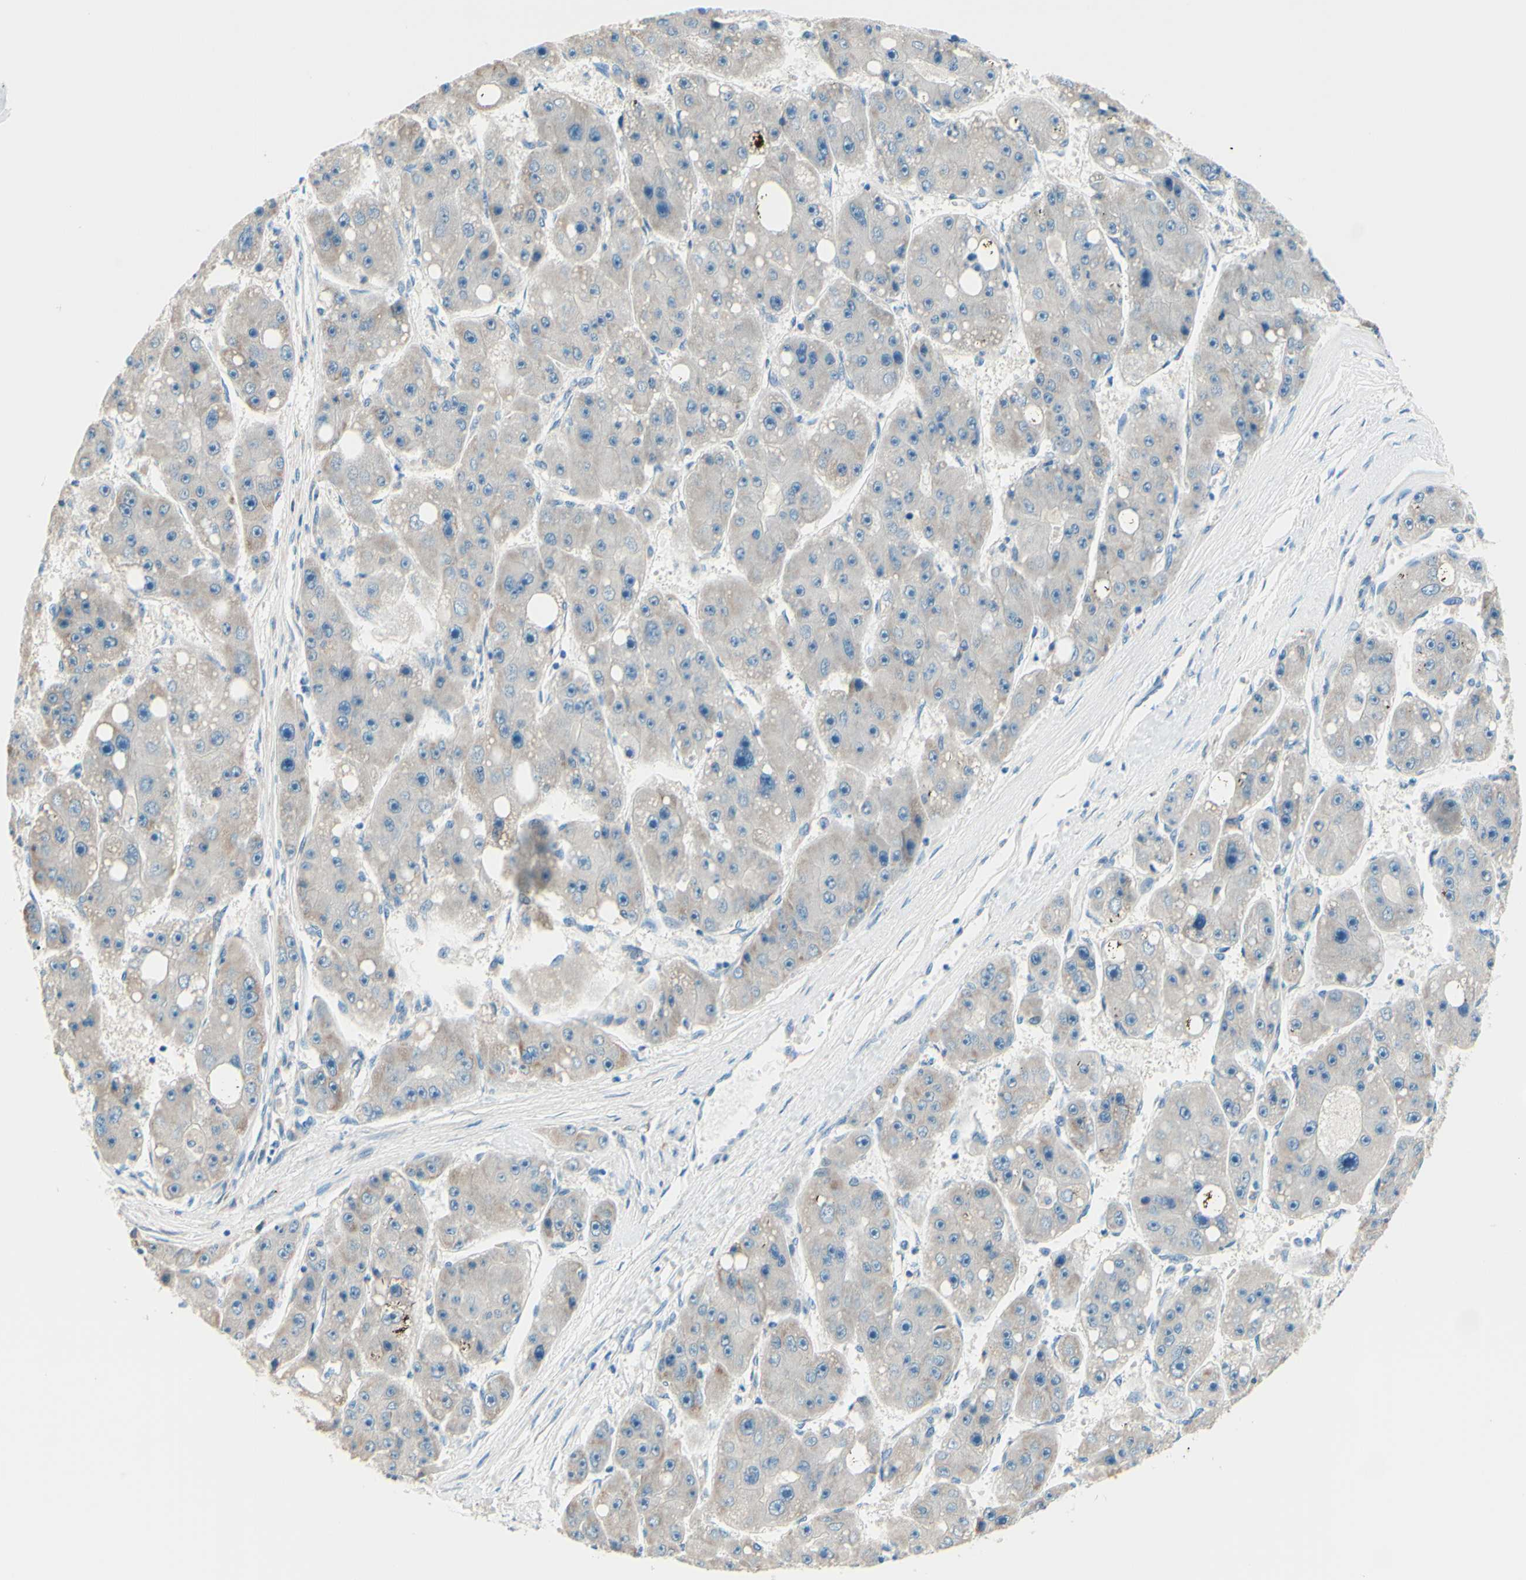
{"staining": {"intensity": "weak", "quantity": "25%-75%", "location": "cytoplasmic/membranous"}, "tissue": "liver cancer", "cell_type": "Tumor cells", "image_type": "cancer", "snomed": [{"axis": "morphology", "description": "Carcinoma, Hepatocellular, NOS"}, {"axis": "topography", "description": "Liver"}], "caption": "High-magnification brightfield microscopy of liver hepatocellular carcinoma stained with DAB (3,3'-diaminobenzidine) (brown) and counterstained with hematoxylin (blue). tumor cells exhibit weak cytoplasmic/membranous staining is appreciated in about25%-75% of cells.", "gene": "PASD1", "patient": {"sex": "female", "age": 61}}